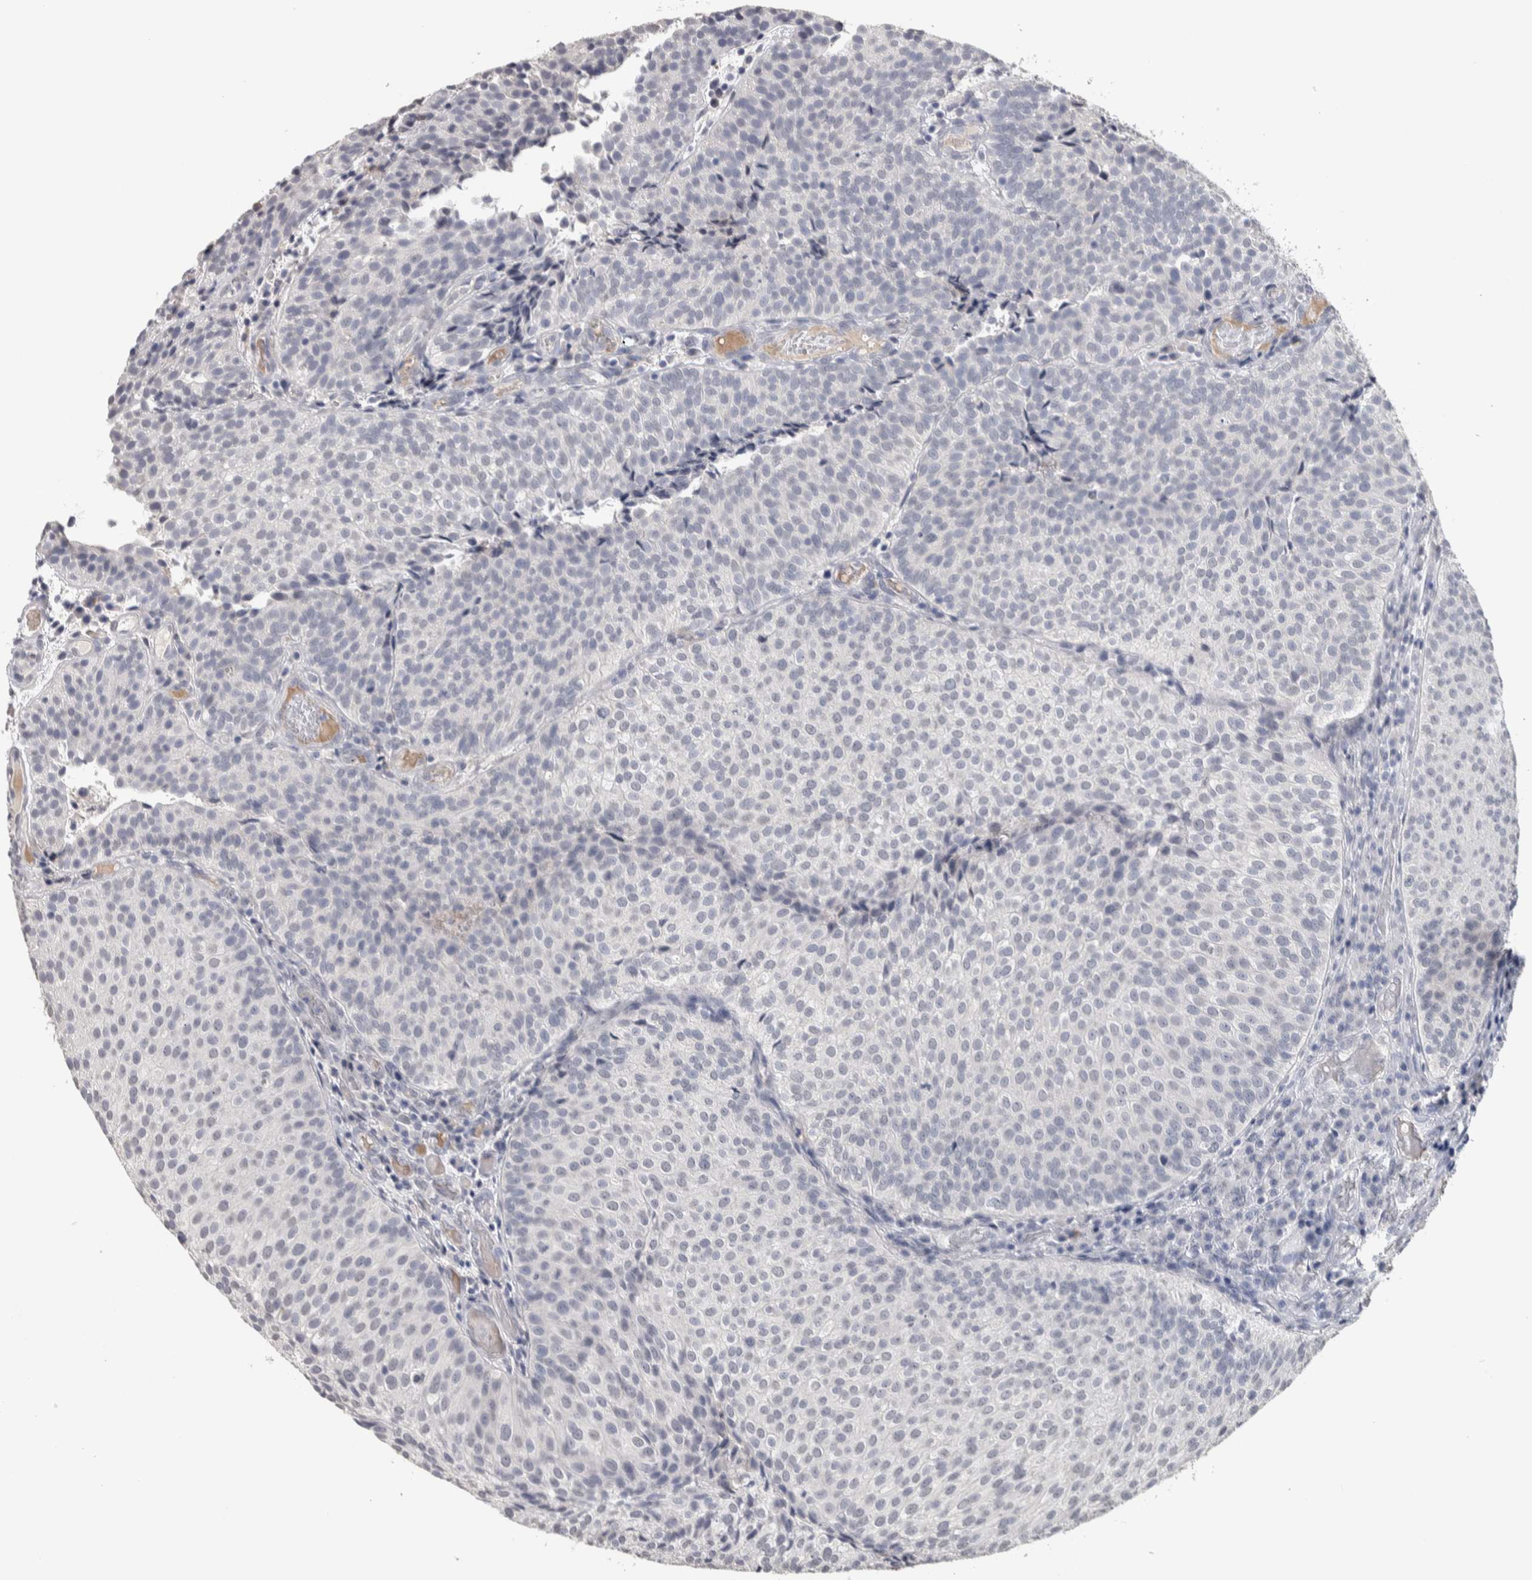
{"staining": {"intensity": "negative", "quantity": "none", "location": "none"}, "tissue": "urothelial cancer", "cell_type": "Tumor cells", "image_type": "cancer", "snomed": [{"axis": "morphology", "description": "Urothelial carcinoma, Low grade"}, {"axis": "topography", "description": "Urinary bladder"}], "caption": "An image of human urothelial cancer is negative for staining in tumor cells.", "gene": "TMEM102", "patient": {"sex": "male", "age": 86}}